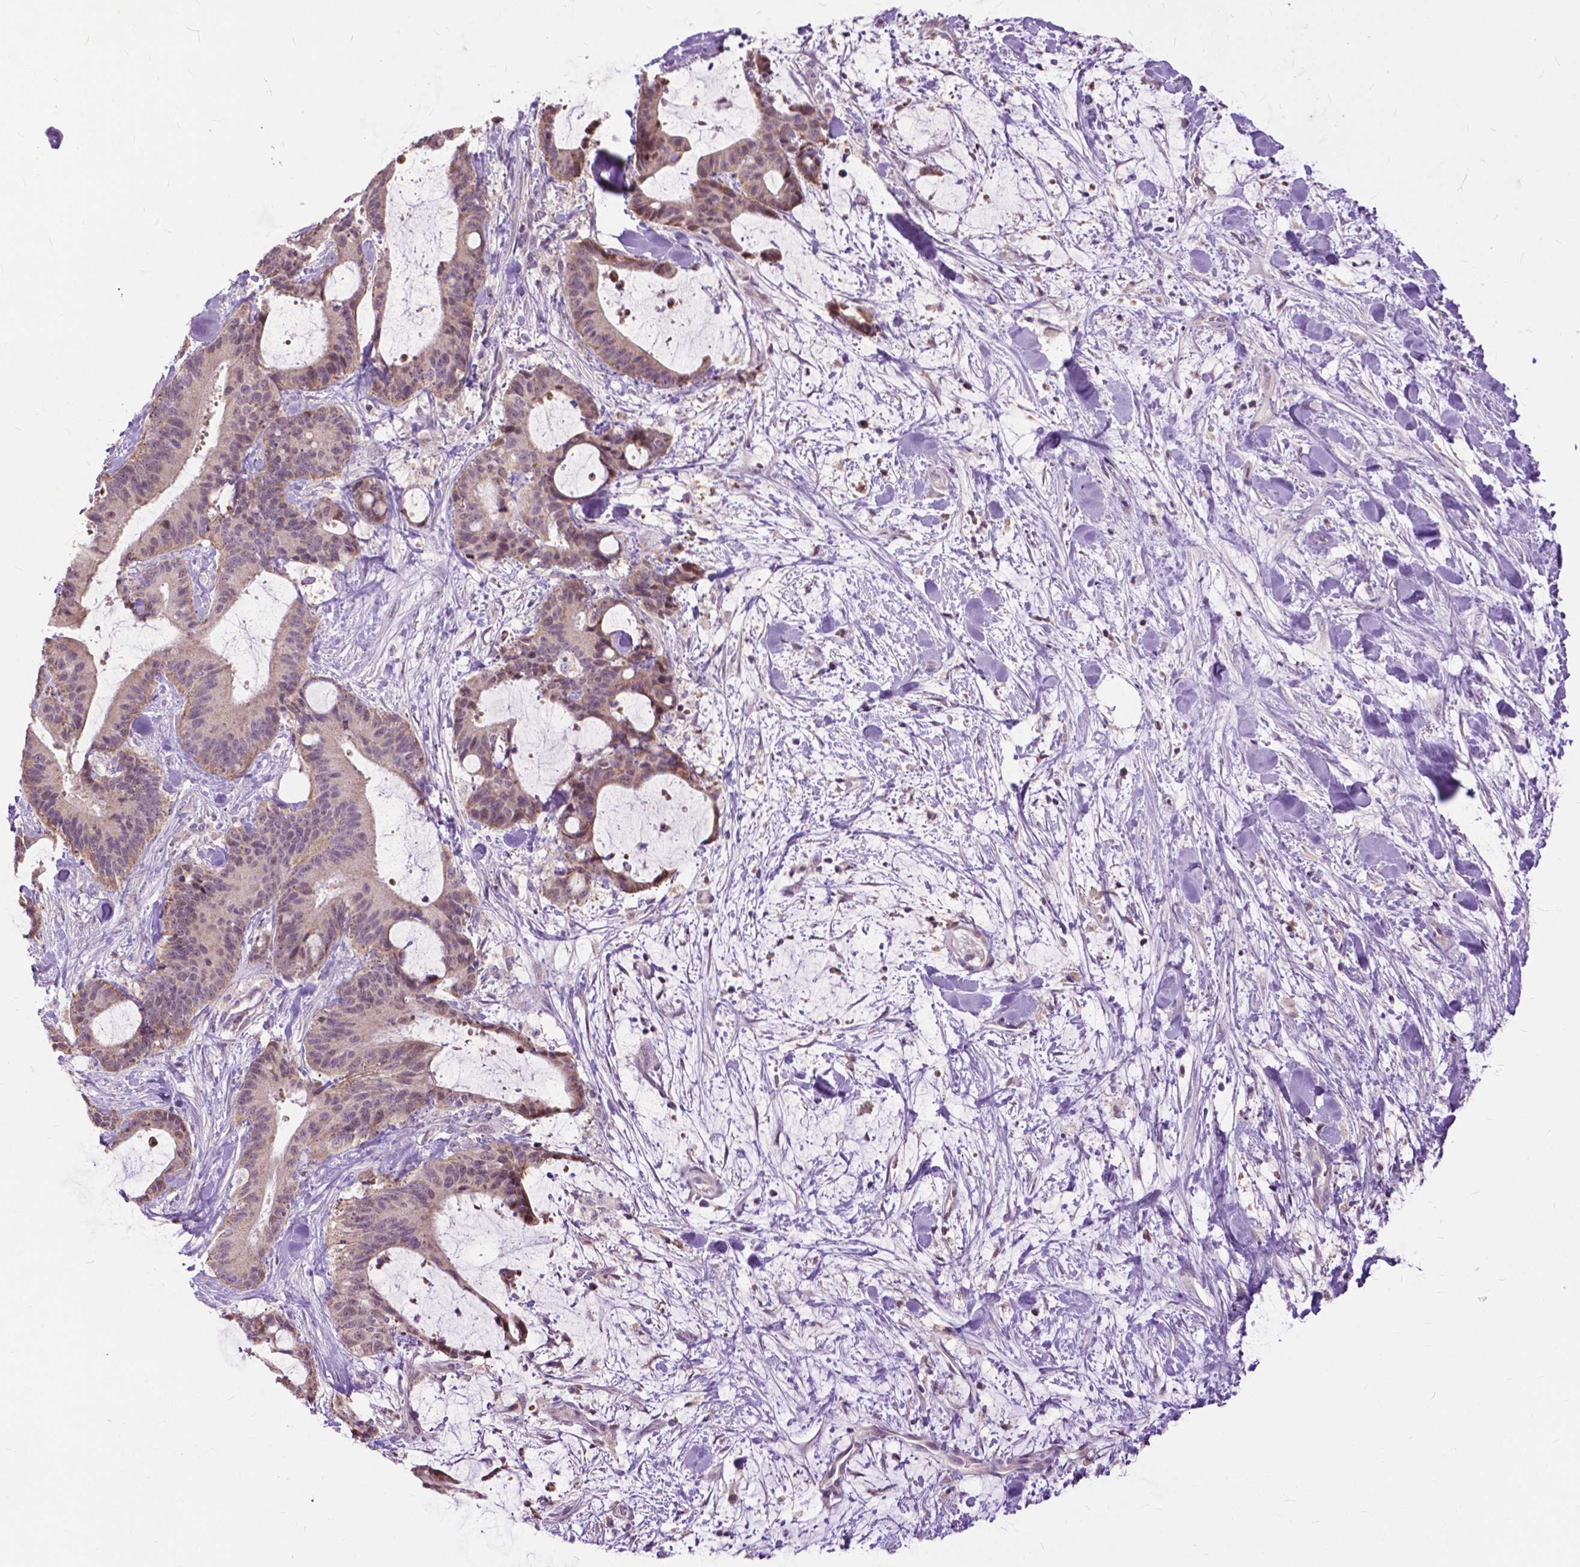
{"staining": {"intensity": "weak", "quantity": "25%-75%", "location": "cytoplasmic/membranous"}, "tissue": "liver cancer", "cell_type": "Tumor cells", "image_type": "cancer", "snomed": [{"axis": "morphology", "description": "Cholangiocarcinoma"}, {"axis": "topography", "description": "Liver"}], "caption": "An image showing weak cytoplasmic/membranous positivity in approximately 25%-75% of tumor cells in liver cancer (cholangiocarcinoma), as visualized by brown immunohistochemical staining.", "gene": "TTC9B", "patient": {"sex": "female", "age": 73}}